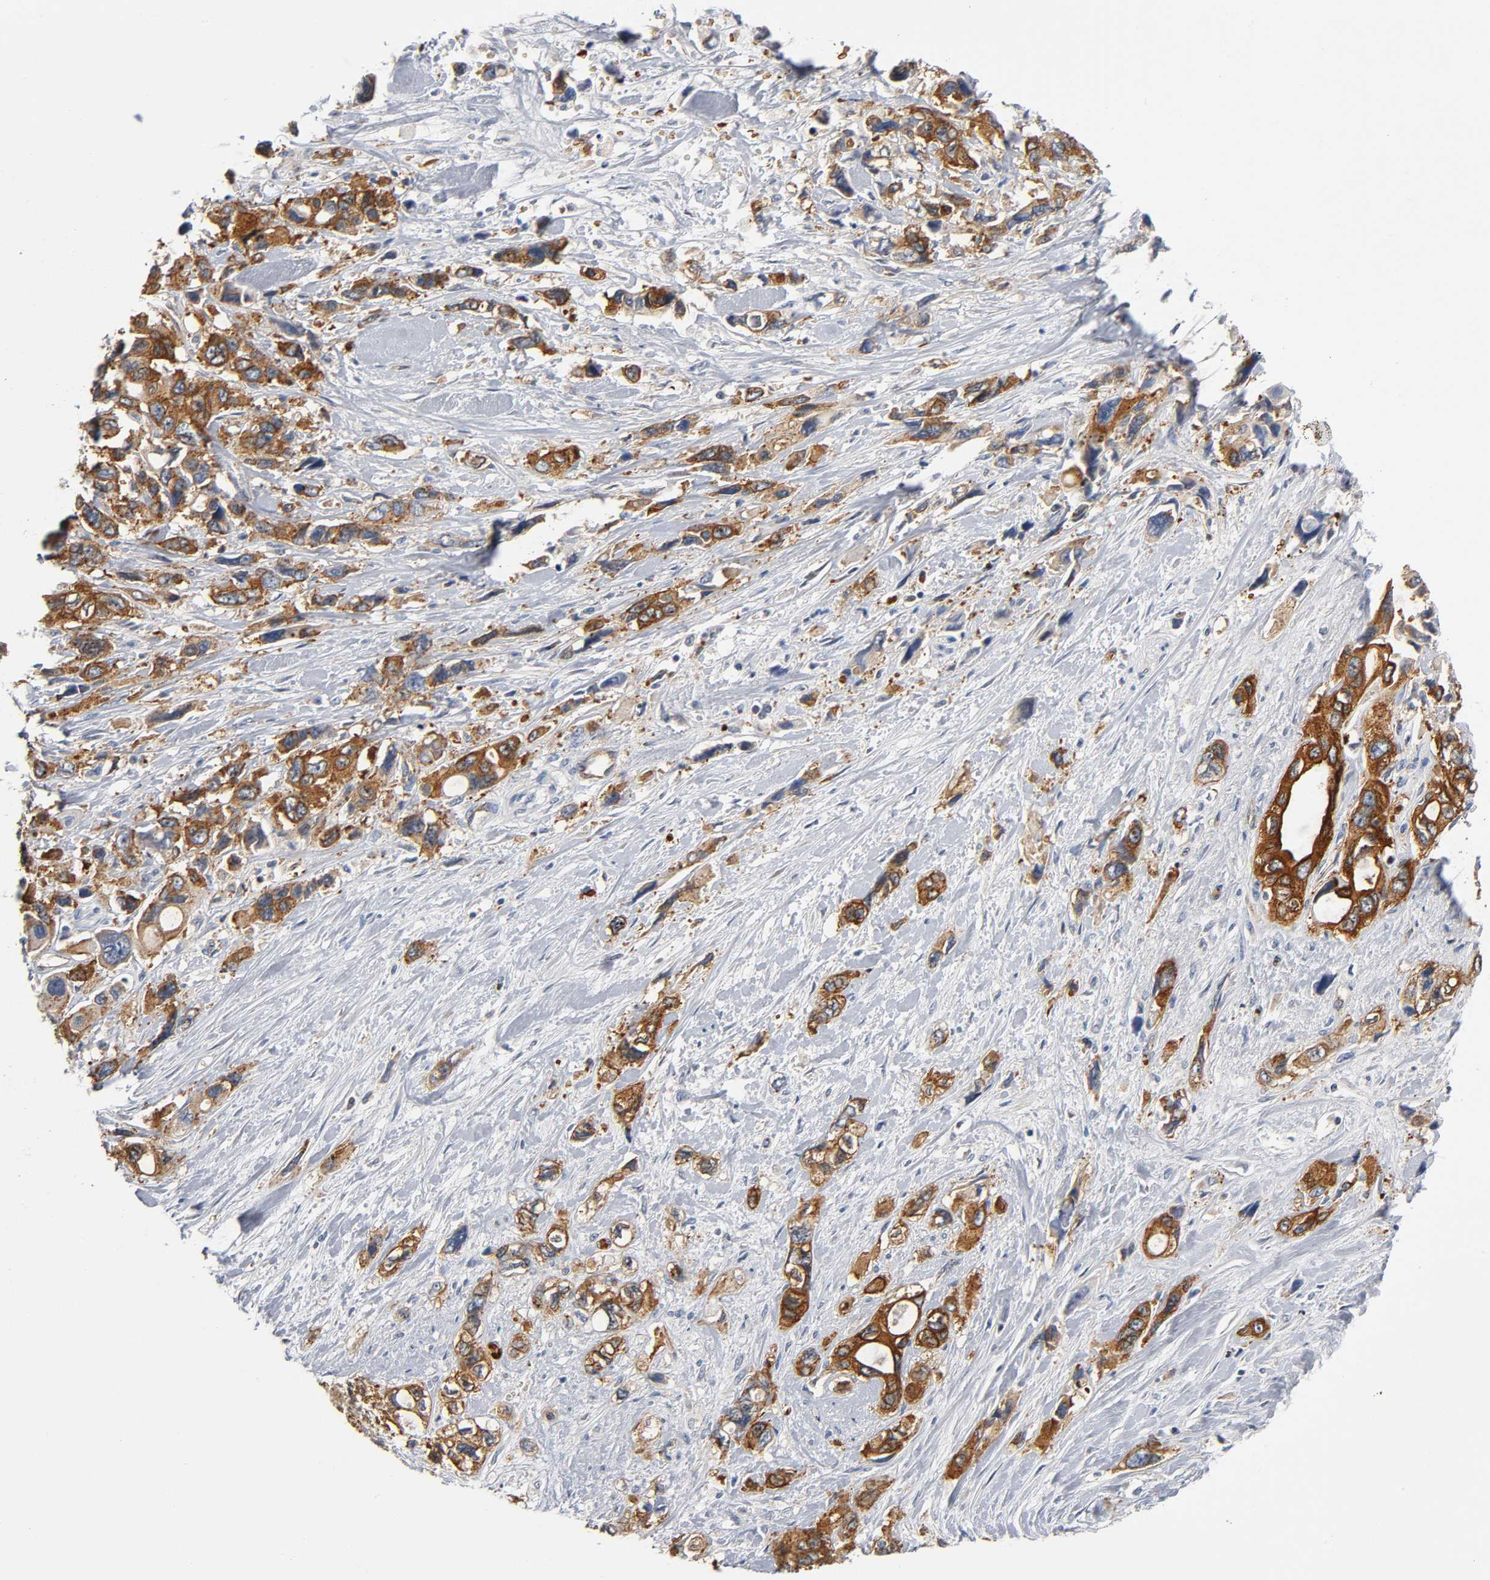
{"staining": {"intensity": "strong", "quantity": ">75%", "location": "cytoplasmic/membranous"}, "tissue": "pancreatic cancer", "cell_type": "Tumor cells", "image_type": "cancer", "snomed": [{"axis": "morphology", "description": "Adenocarcinoma, NOS"}, {"axis": "topography", "description": "Pancreas"}], "caption": "Brown immunohistochemical staining in human pancreatic cancer (adenocarcinoma) demonstrates strong cytoplasmic/membranous positivity in approximately >75% of tumor cells.", "gene": "CD2AP", "patient": {"sex": "male", "age": 46}}